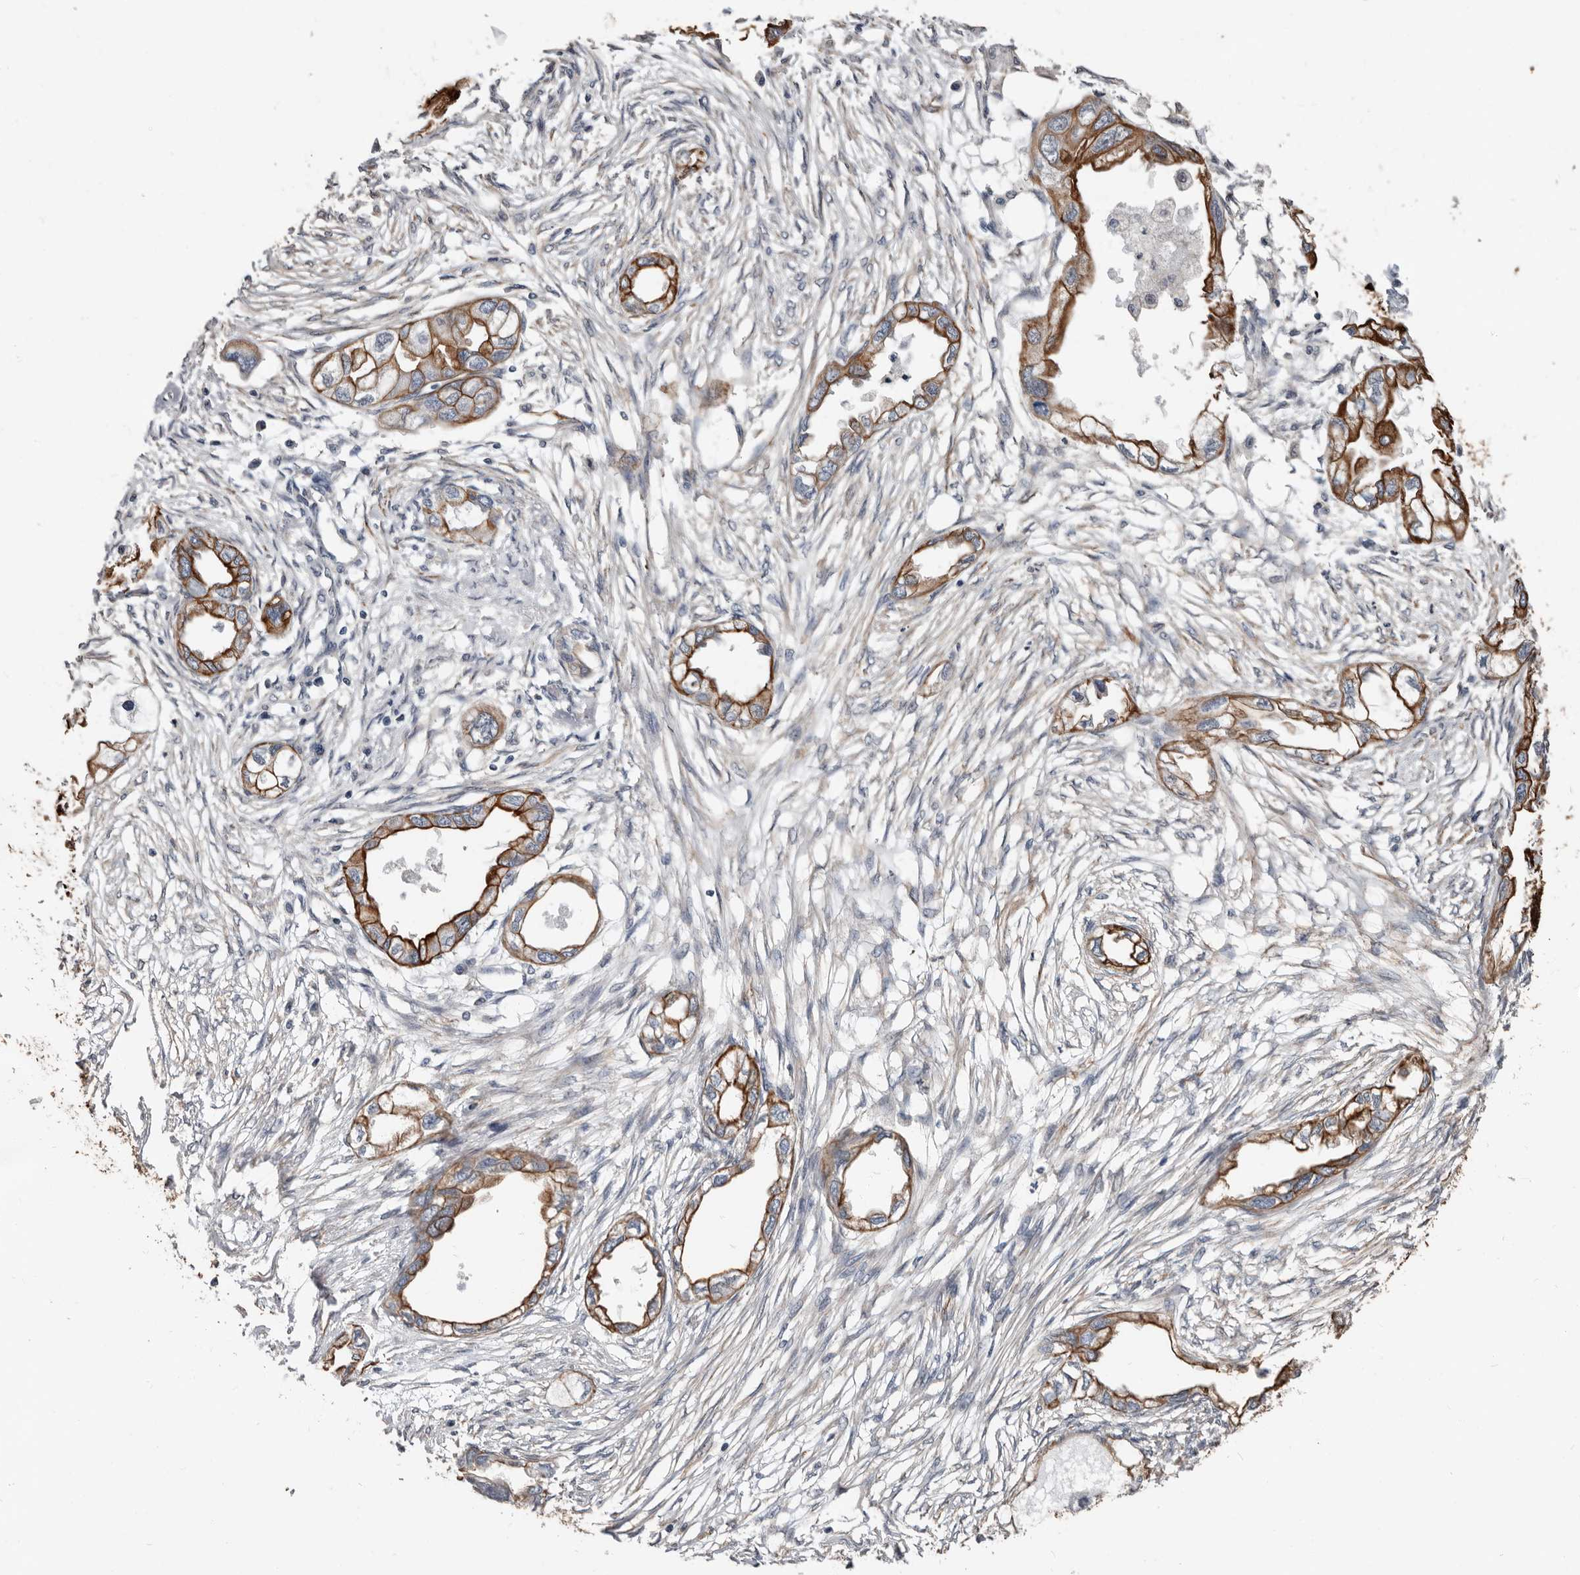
{"staining": {"intensity": "strong", "quantity": ">75%", "location": "cytoplasmic/membranous"}, "tissue": "endometrial cancer", "cell_type": "Tumor cells", "image_type": "cancer", "snomed": [{"axis": "morphology", "description": "Adenocarcinoma, NOS"}, {"axis": "morphology", "description": "Adenocarcinoma, metastatic, NOS"}, {"axis": "topography", "description": "Adipose tissue"}, {"axis": "topography", "description": "Endometrium"}], "caption": "This photomicrograph displays IHC staining of endometrial cancer (adenocarcinoma), with high strong cytoplasmic/membranous staining in about >75% of tumor cells.", "gene": "MRPL18", "patient": {"sex": "female", "age": 67}}